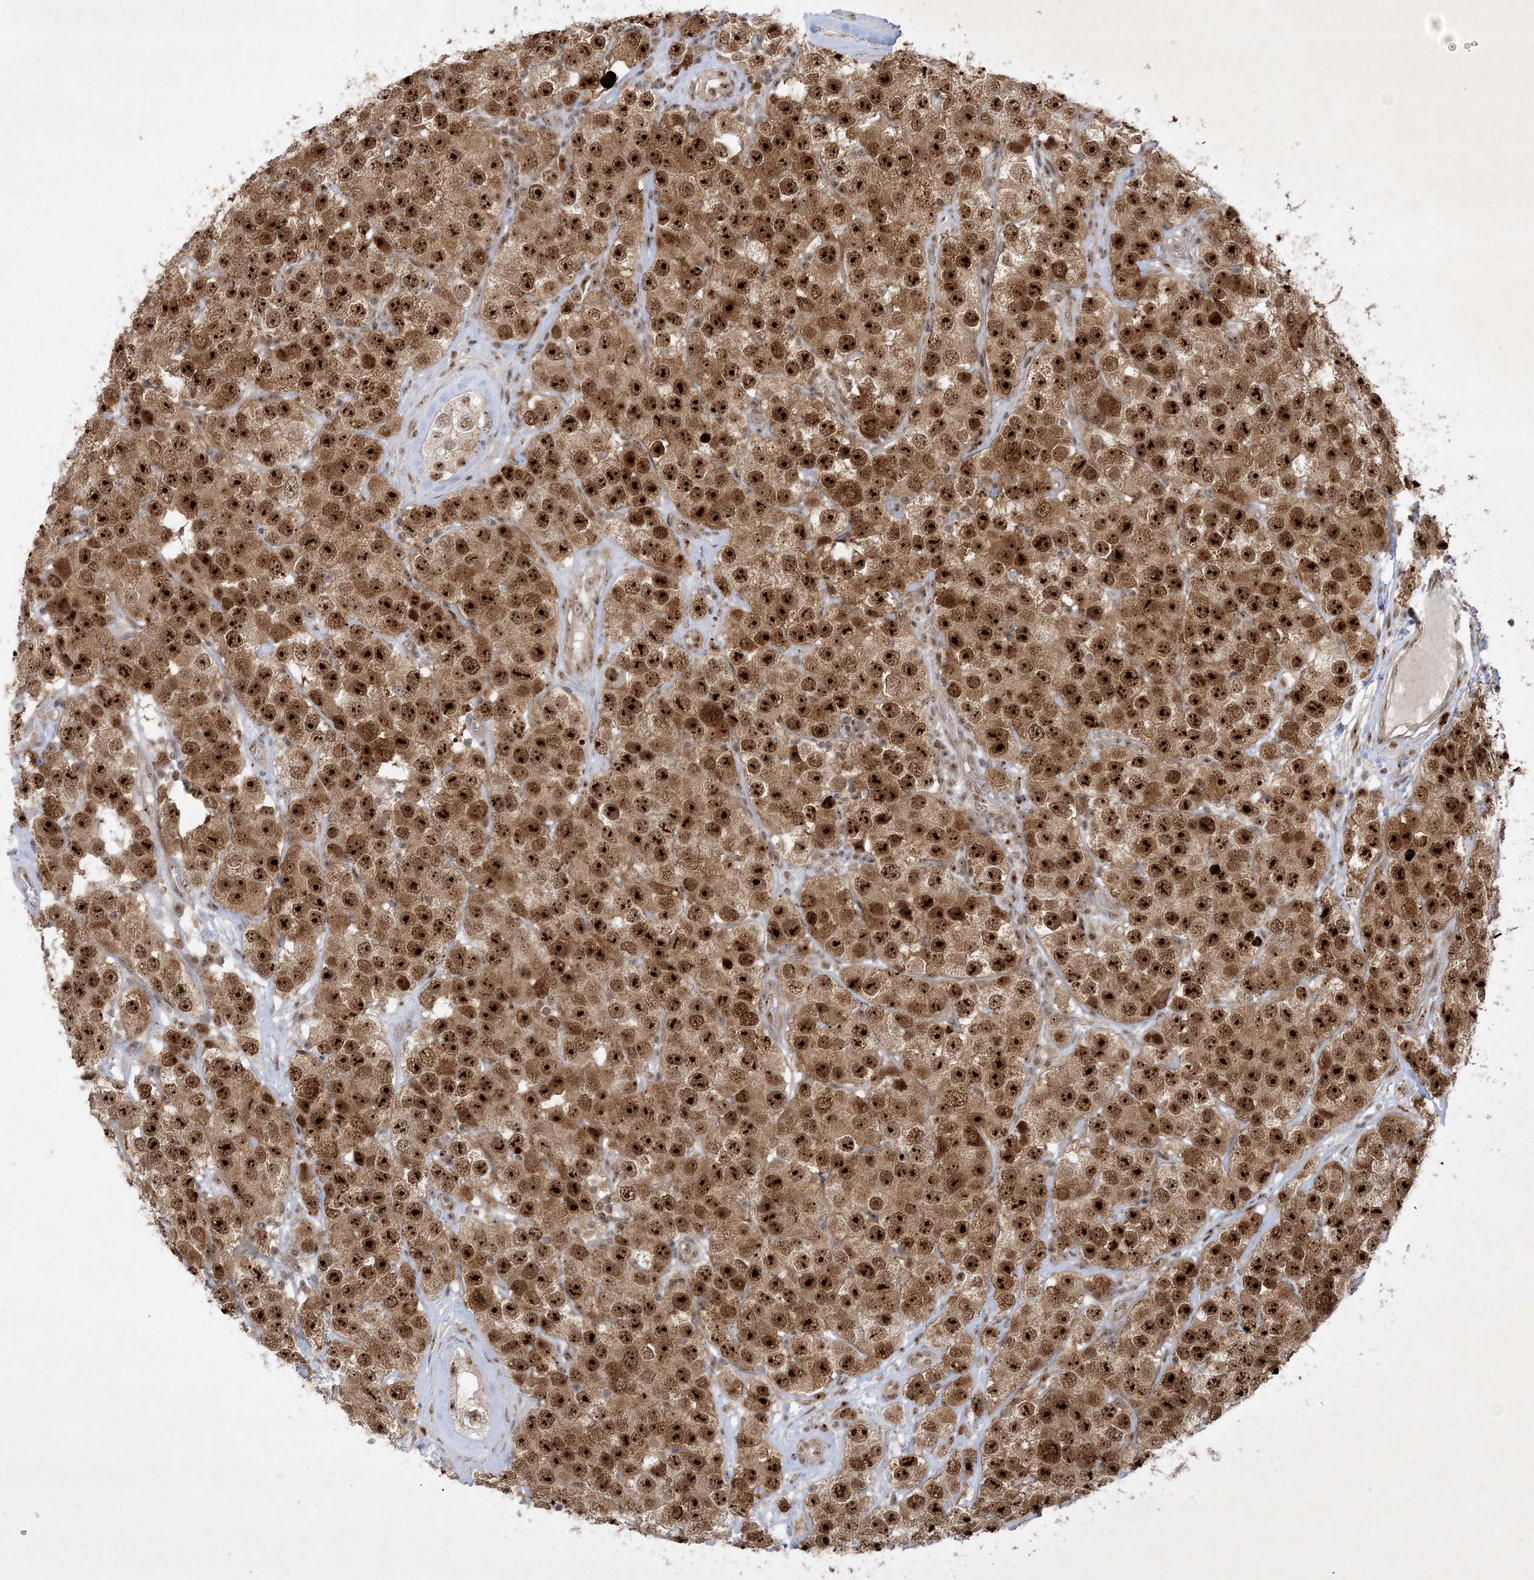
{"staining": {"intensity": "strong", "quantity": ">75%", "location": "cytoplasmic/membranous,nuclear"}, "tissue": "testis cancer", "cell_type": "Tumor cells", "image_type": "cancer", "snomed": [{"axis": "morphology", "description": "Seminoma, NOS"}, {"axis": "topography", "description": "Testis"}], "caption": "Tumor cells display strong cytoplasmic/membranous and nuclear staining in approximately >75% of cells in testis seminoma. (Stains: DAB (3,3'-diaminobenzidine) in brown, nuclei in blue, Microscopy: brightfield microscopy at high magnification).", "gene": "NPM3", "patient": {"sex": "male", "age": 28}}